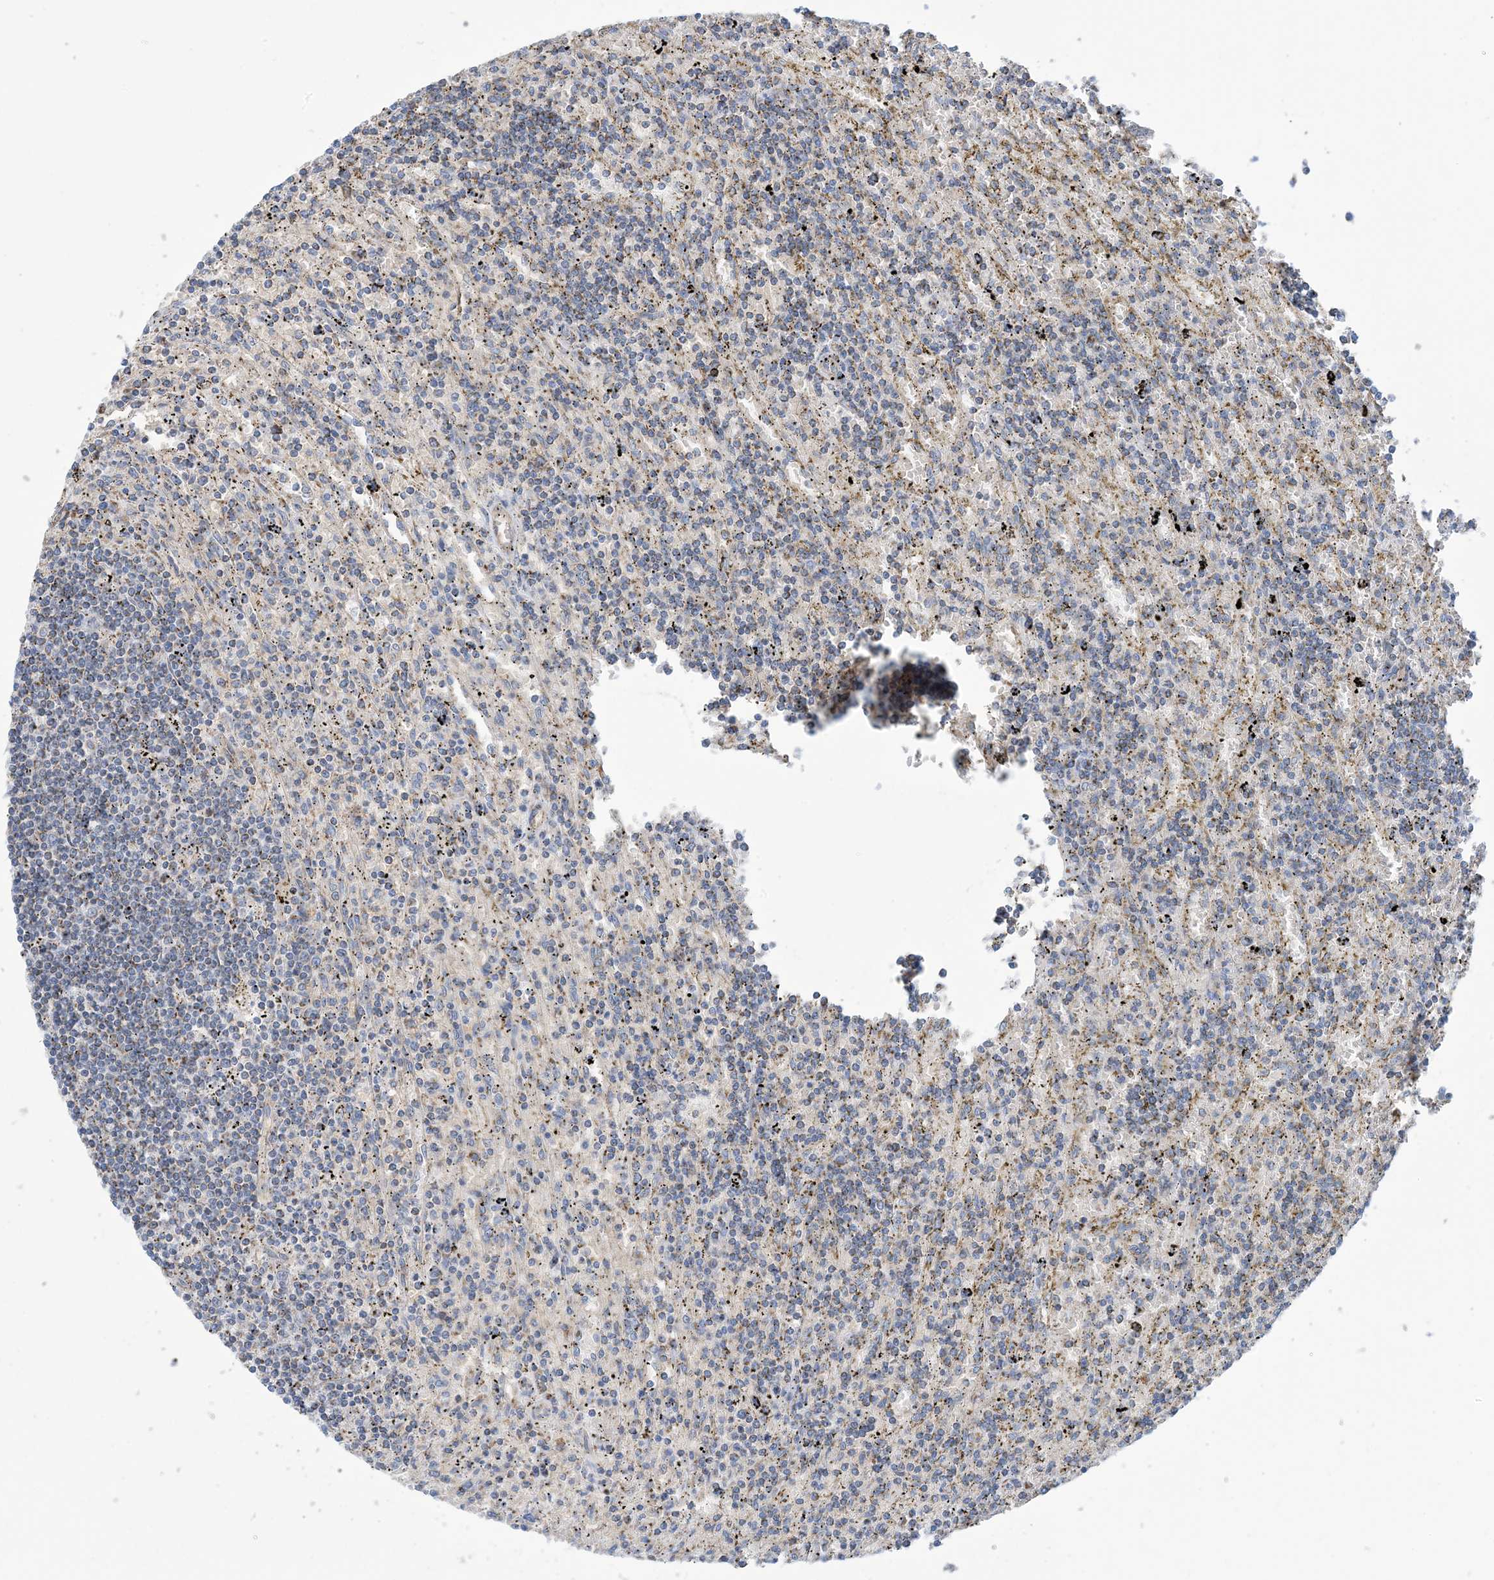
{"staining": {"intensity": "weak", "quantity": "<25%", "location": "cytoplasmic/membranous"}, "tissue": "lymphoma", "cell_type": "Tumor cells", "image_type": "cancer", "snomed": [{"axis": "morphology", "description": "Malignant lymphoma, non-Hodgkin's type, Low grade"}, {"axis": "topography", "description": "Spleen"}], "caption": "High magnification brightfield microscopy of low-grade malignant lymphoma, non-Hodgkin's type stained with DAB (brown) and counterstained with hematoxylin (blue): tumor cells show no significant staining.", "gene": "PHOSPHO2", "patient": {"sex": "male", "age": 76}}